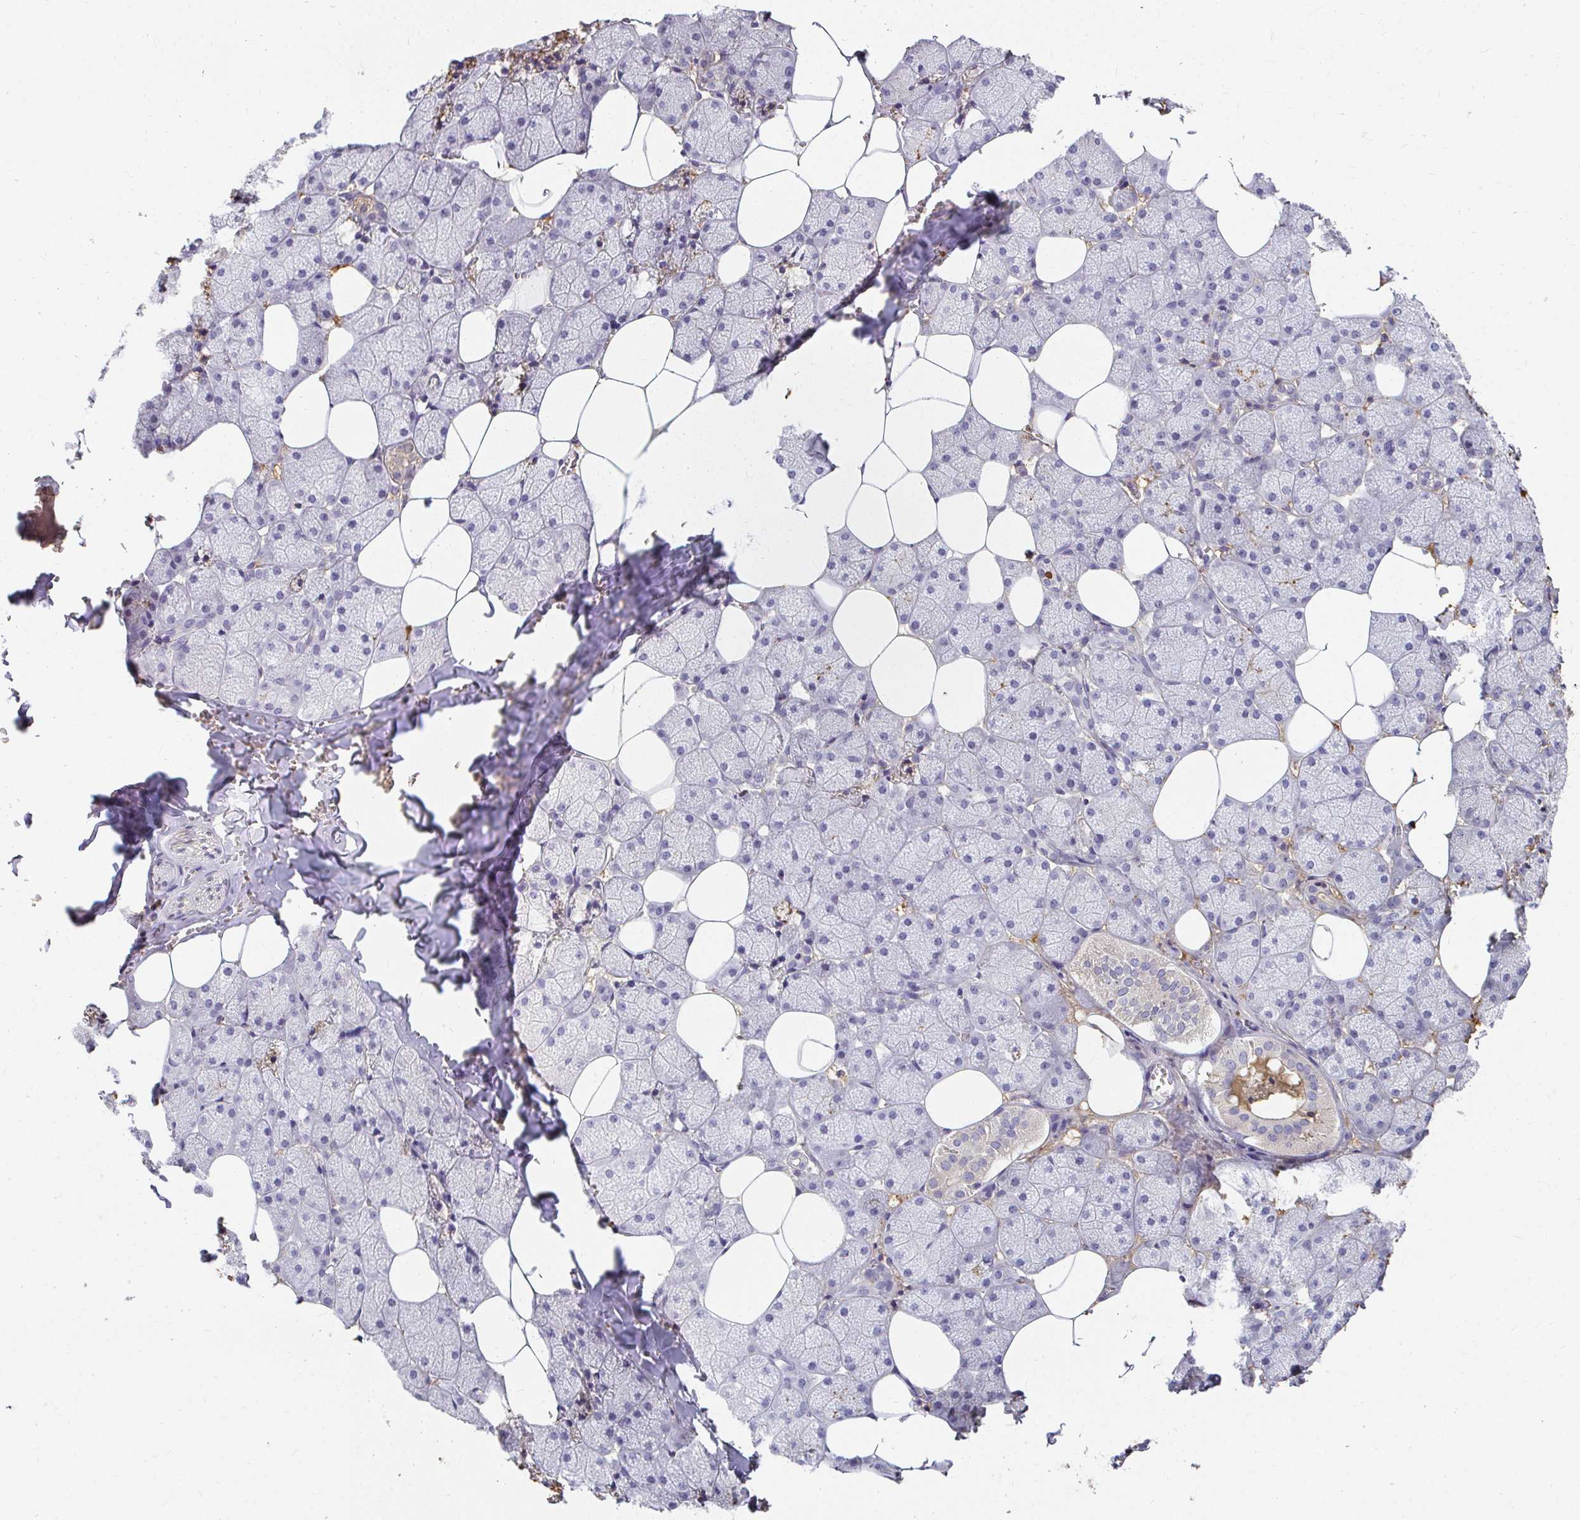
{"staining": {"intensity": "moderate", "quantity": "<25%", "location": "cytoplasmic/membranous"}, "tissue": "salivary gland", "cell_type": "Glandular cells", "image_type": "normal", "snomed": [{"axis": "morphology", "description": "Normal tissue, NOS"}, {"axis": "topography", "description": "Salivary gland"}, {"axis": "topography", "description": "Peripheral nerve tissue"}], "caption": "High-magnification brightfield microscopy of normal salivary gland stained with DAB (3,3'-diaminobenzidine) (brown) and counterstained with hematoxylin (blue). glandular cells exhibit moderate cytoplasmic/membranous expression is present in about<25% of cells.", "gene": "LOXL4", "patient": {"sex": "male", "age": 38}}